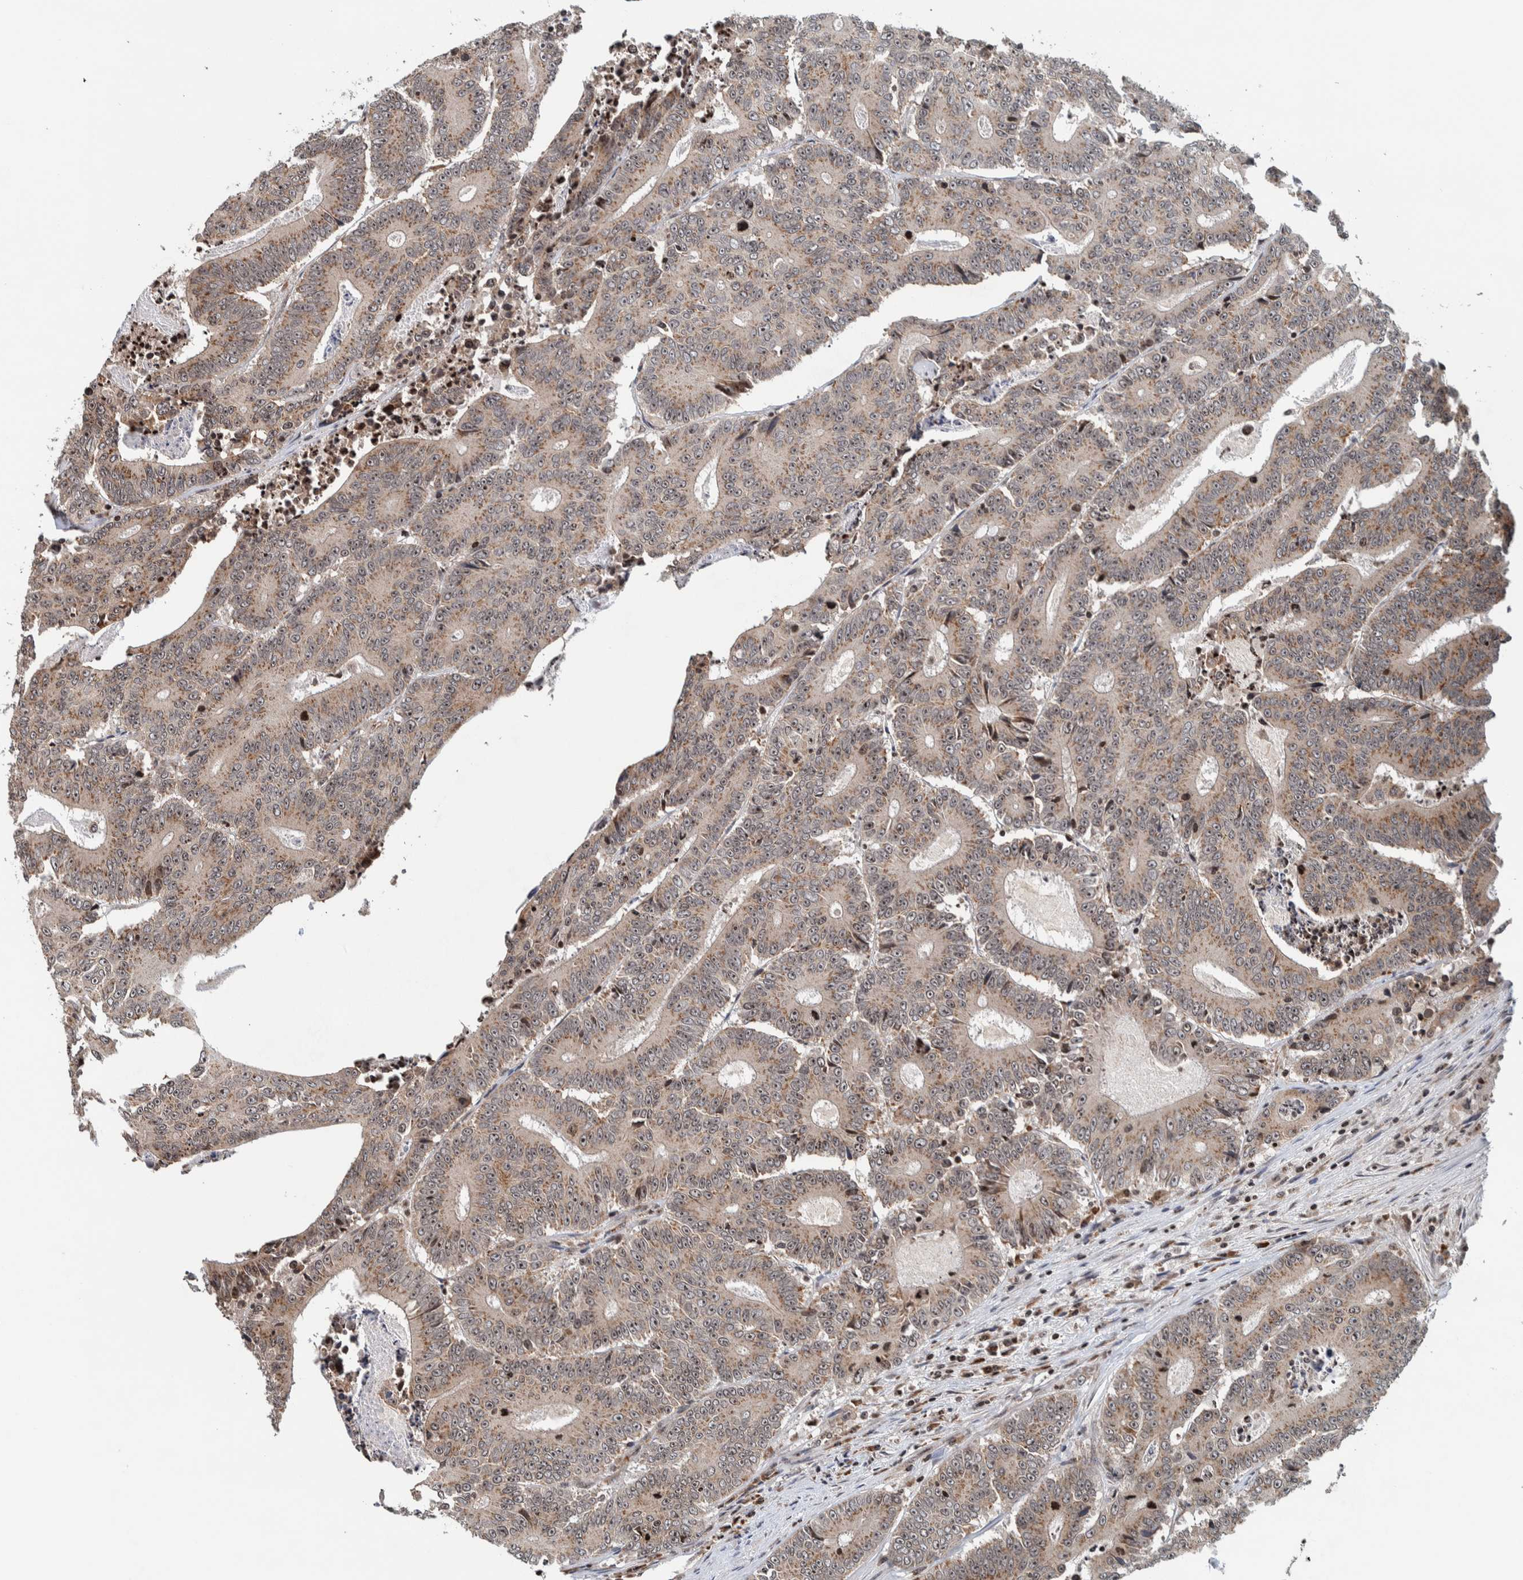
{"staining": {"intensity": "weak", "quantity": "25%-75%", "location": "cytoplasmic/membranous,nuclear"}, "tissue": "colorectal cancer", "cell_type": "Tumor cells", "image_type": "cancer", "snomed": [{"axis": "morphology", "description": "Adenocarcinoma, NOS"}, {"axis": "topography", "description": "Colon"}], "caption": "This is an image of immunohistochemistry staining of colorectal adenocarcinoma, which shows weak expression in the cytoplasmic/membranous and nuclear of tumor cells.", "gene": "CCDC182", "patient": {"sex": "male", "age": 83}}